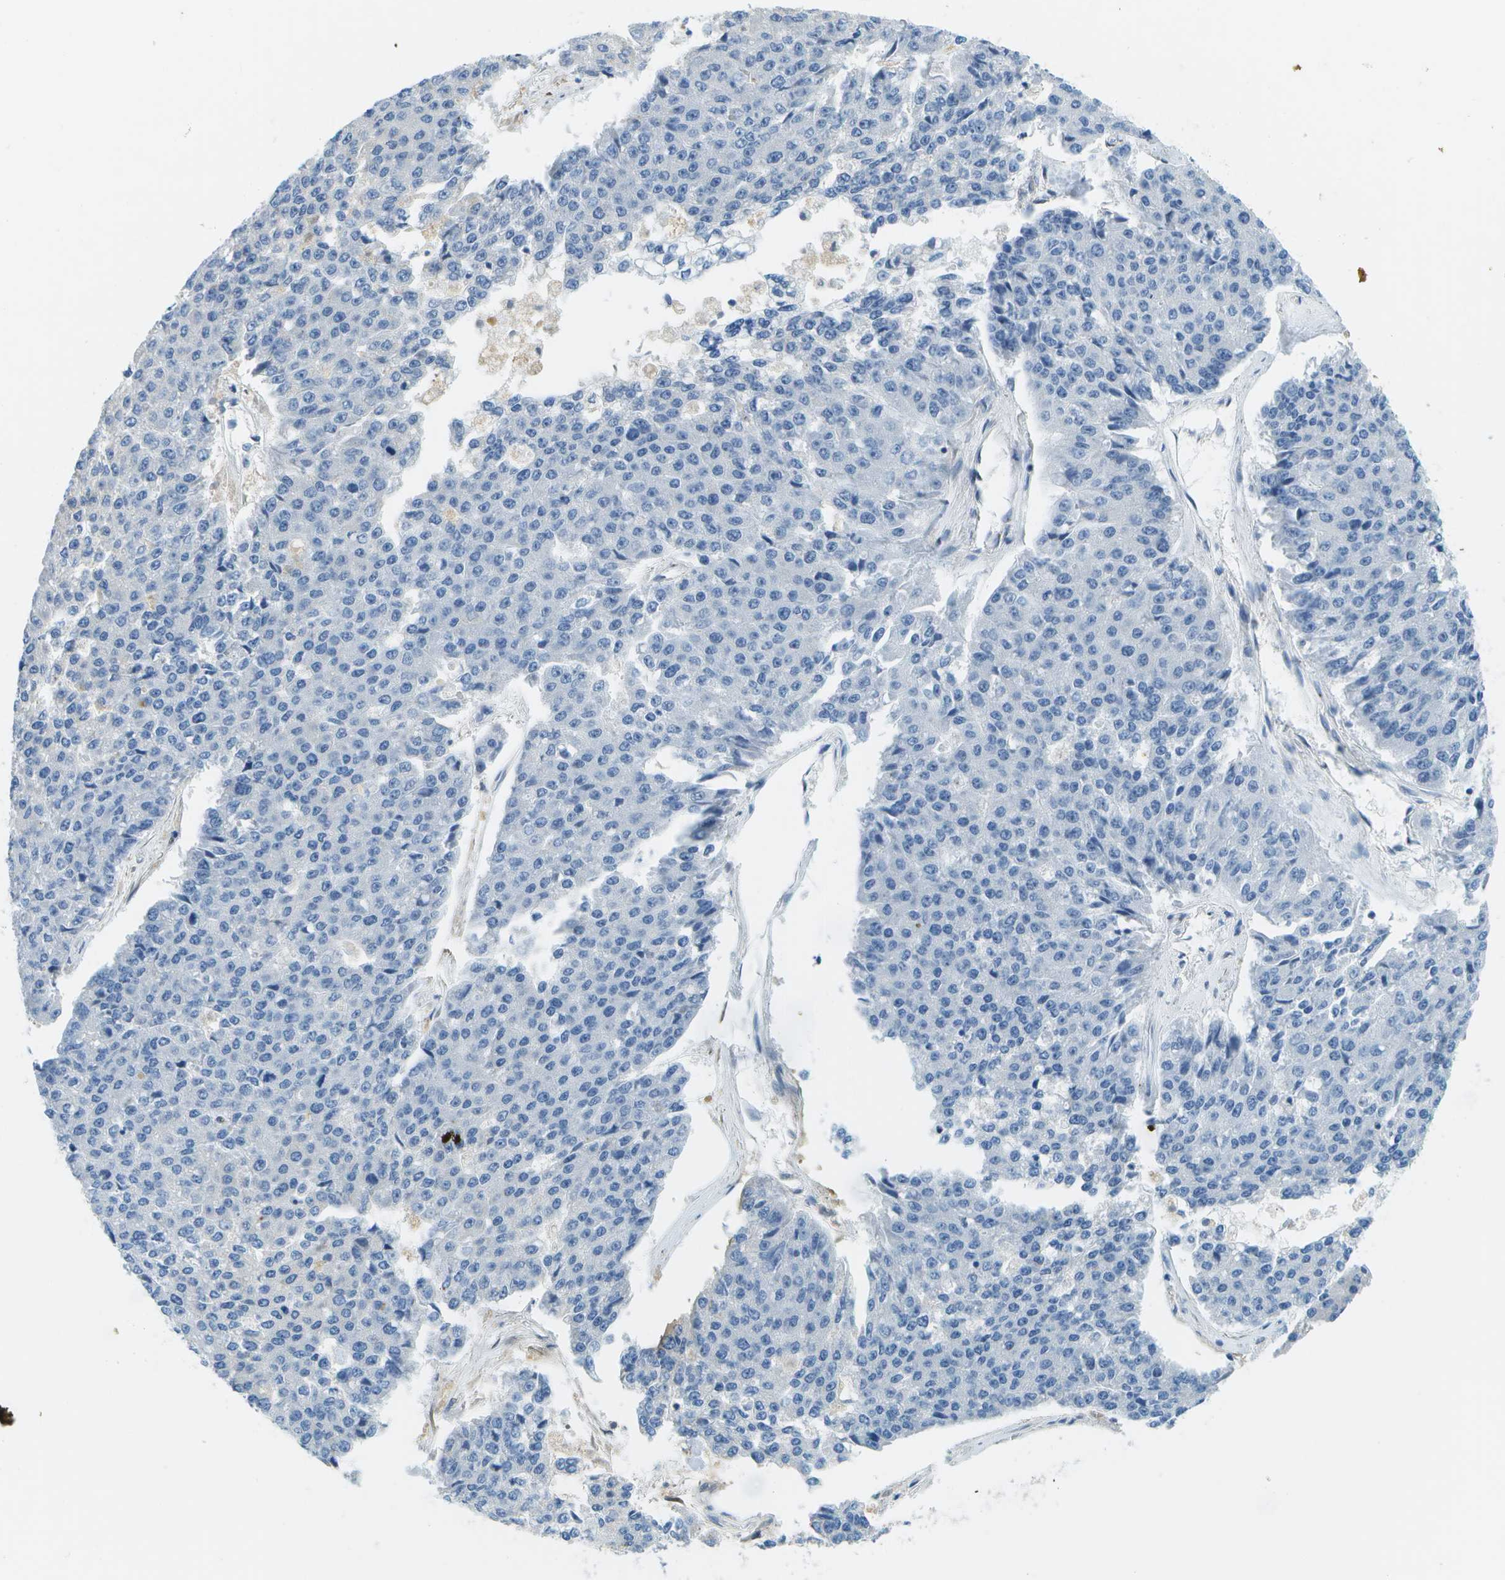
{"staining": {"intensity": "negative", "quantity": "none", "location": "none"}, "tissue": "pancreatic cancer", "cell_type": "Tumor cells", "image_type": "cancer", "snomed": [{"axis": "morphology", "description": "Adenocarcinoma, NOS"}, {"axis": "topography", "description": "Pancreas"}], "caption": "Tumor cells show no significant protein positivity in pancreatic cancer.", "gene": "PTGIS", "patient": {"sex": "male", "age": 50}}